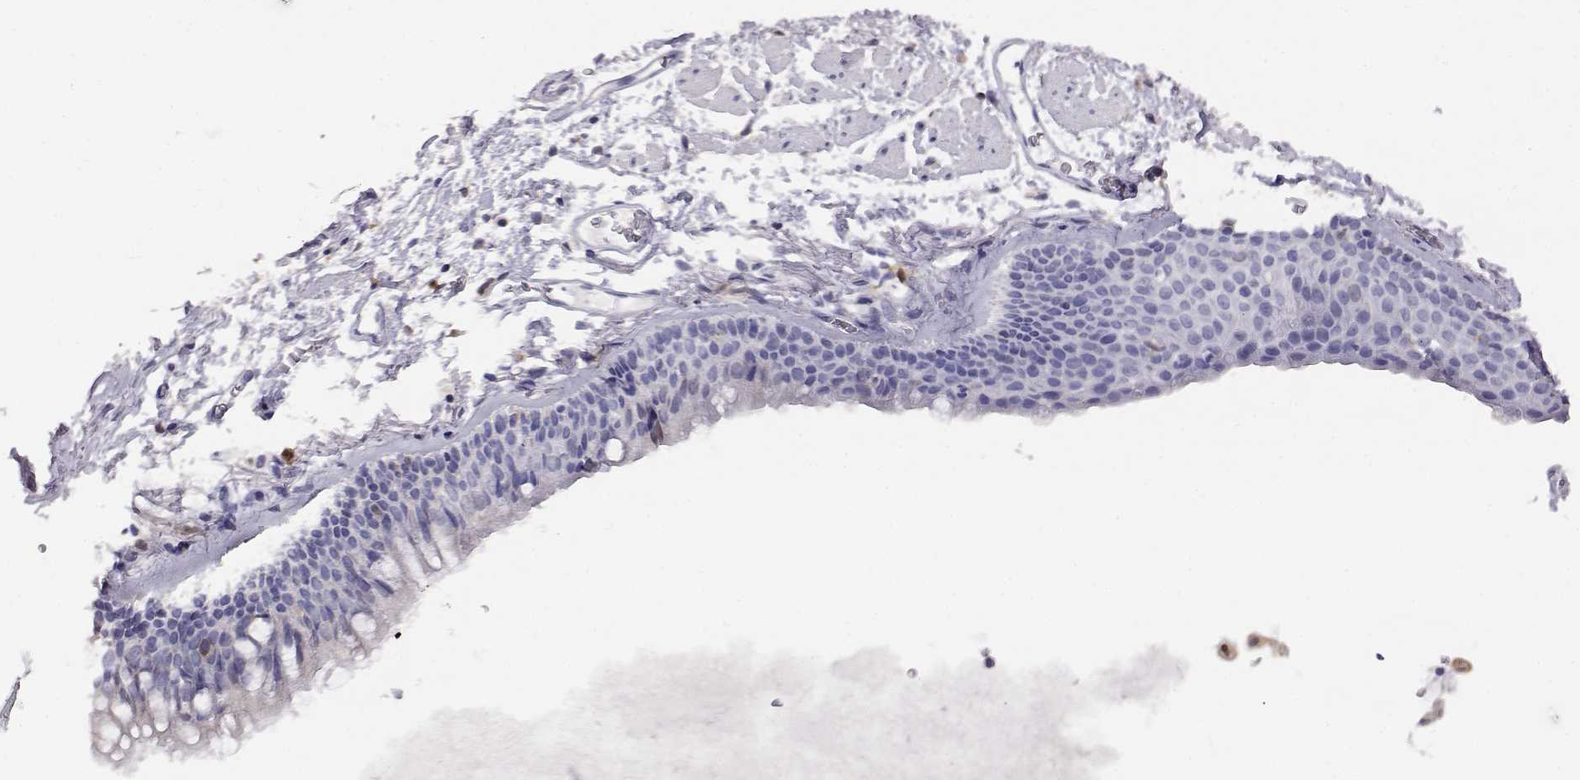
{"staining": {"intensity": "negative", "quantity": "none", "location": "none"}, "tissue": "soft tissue", "cell_type": "Chondrocytes", "image_type": "normal", "snomed": [{"axis": "morphology", "description": "Normal tissue, NOS"}, {"axis": "topography", "description": "Cartilage tissue"}, {"axis": "topography", "description": "Bronchus"}], "caption": "Immunohistochemistry (IHC) photomicrograph of benign soft tissue: soft tissue stained with DAB (3,3'-diaminobenzidine) shows no significant protein positivity in chondrocytes. (Immunohistochemistry (IHC), brightfield microscopy, high magnification).", "gene": "AKR1B1", "patient": {"sex": "female", "age": 79}}